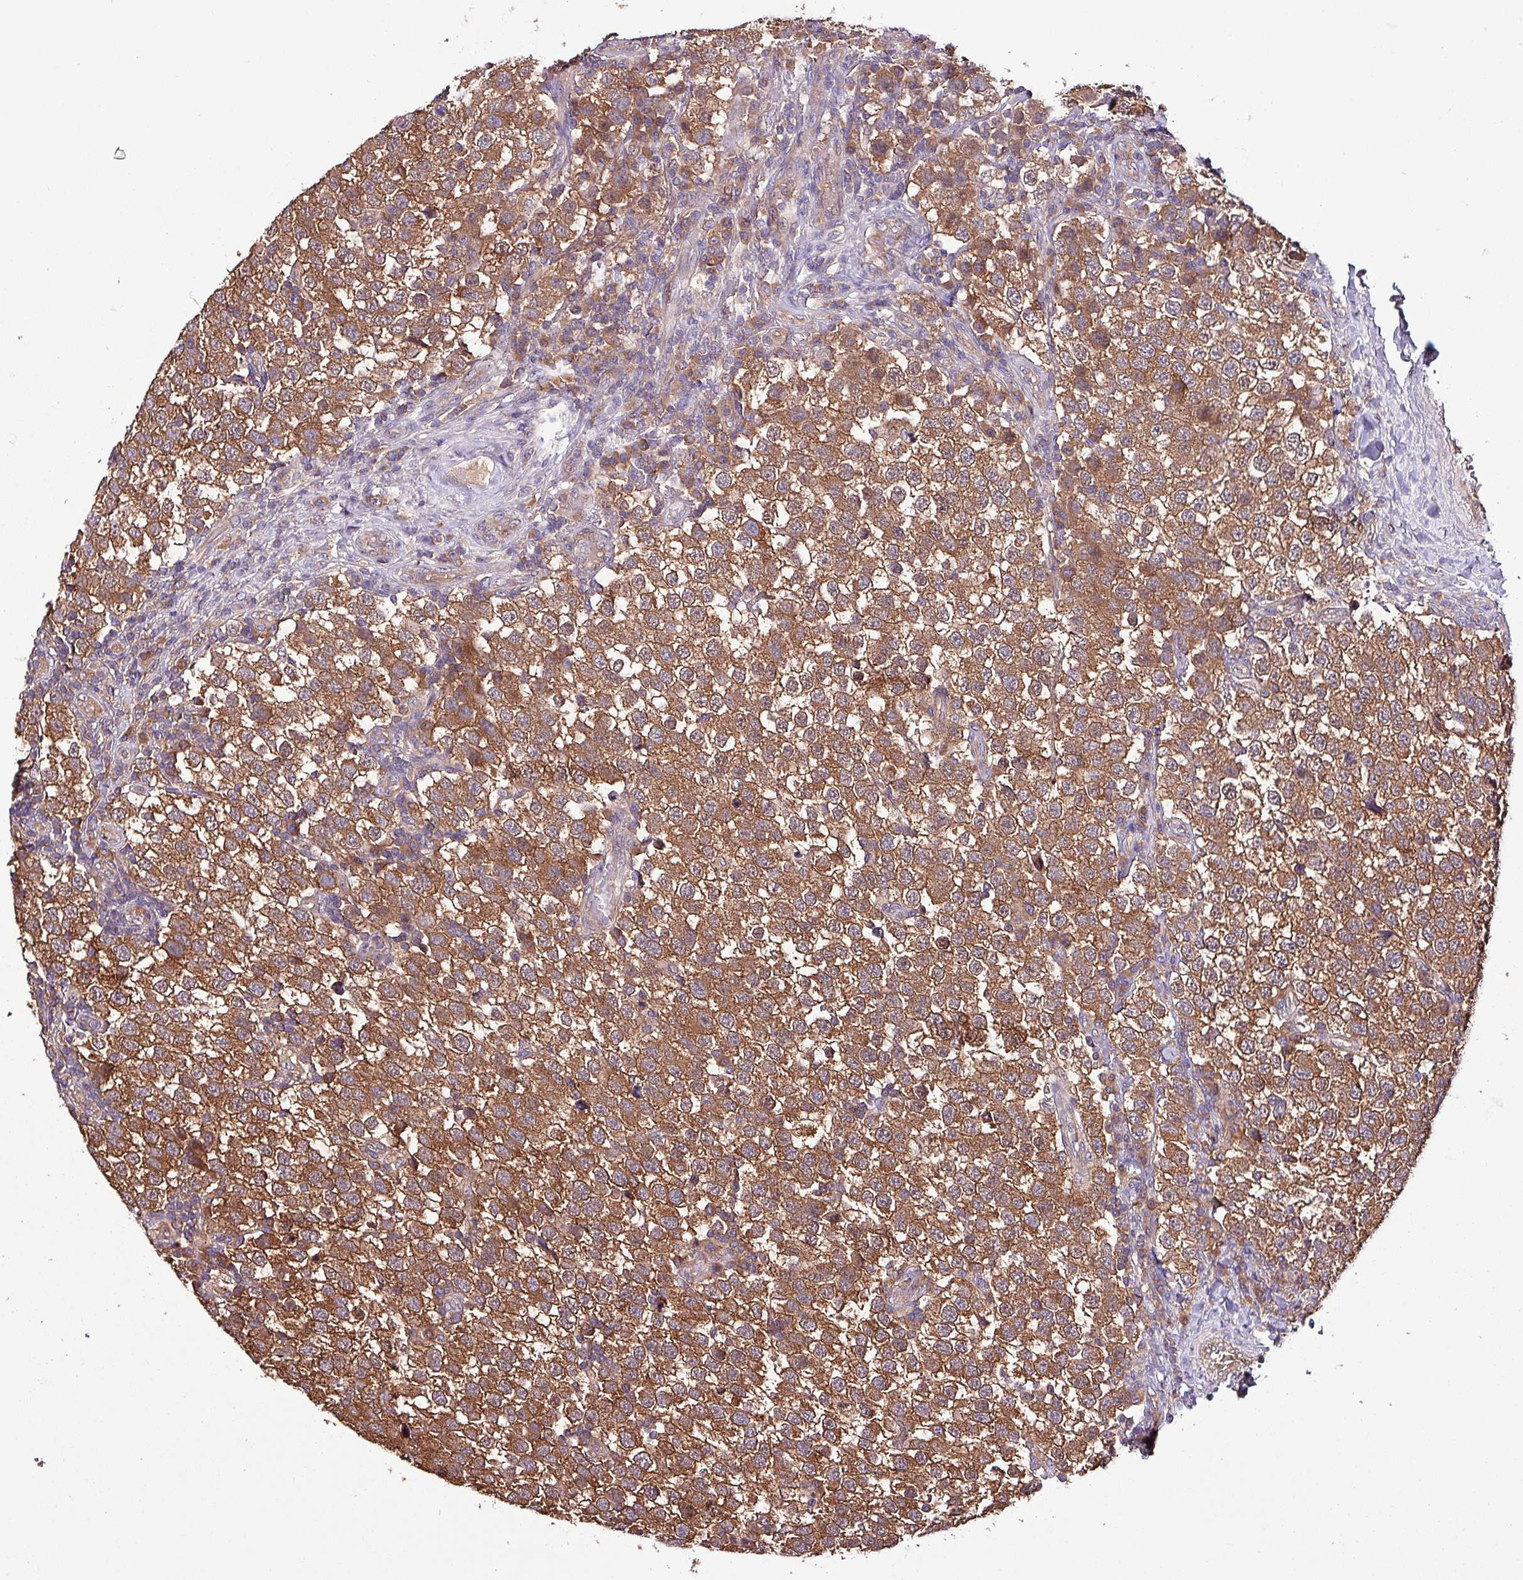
{"staining": {"intensity": "moderate", "quantity": ">75%", "location": "cytoplasmic/membranous"}, "tissue": "testis cancer", "cell_type": "Tumor cells", "image_type": "cancer", "snomed": [{"axis": "morphology", "description": "Seminoma, NOS"}, {"axis": "topography", "description": "Testis"}], "caption": "Testis cancer (seminoma) stained for a protein (brown) reveals moderate cytoplasmic/membranous positive staining in about >75% of tumor cells.", "gene": "PAFAH1B2", "patient": {"sex": "male", "age": 34}}